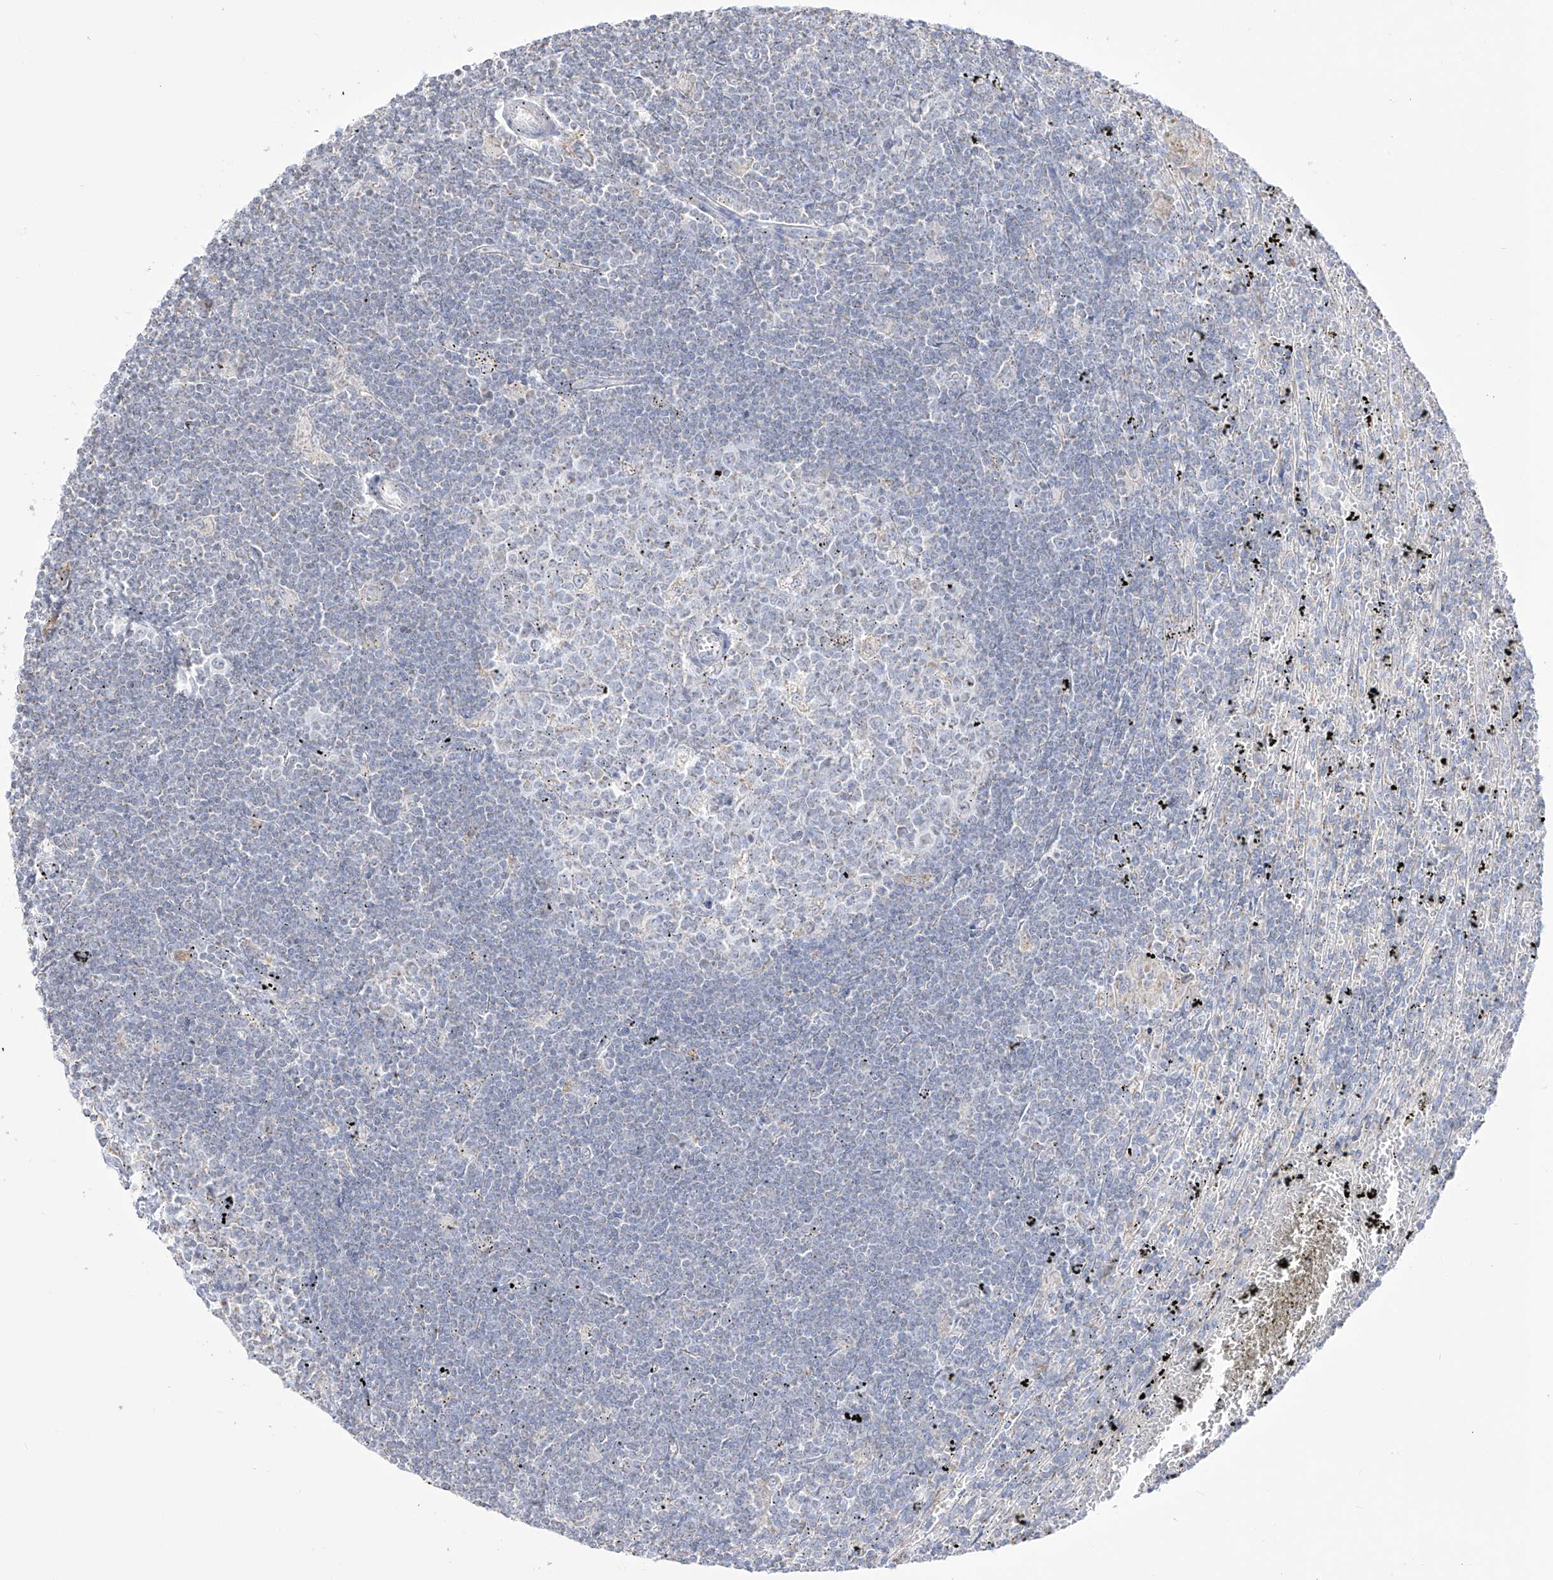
{"staining": {"intensity": "negative", "quantity": "none", "location": "none"}, "tissue": "lymphoma", "cell_type": "Tumor cells", "image_type": "cancer", "snomed": [{"axis": "morphology", "description": "Malignant lymphoma, non-Hodgkin's type, Low grade"}, {"axis": "topography", "description": "Spleen"}], "caption": "The immunohistochemistry image has no significant expression in tumor cells of lymphoma tissue.", "gene": "RCHY1", "patient": {"sex": "male", "age": 76}}